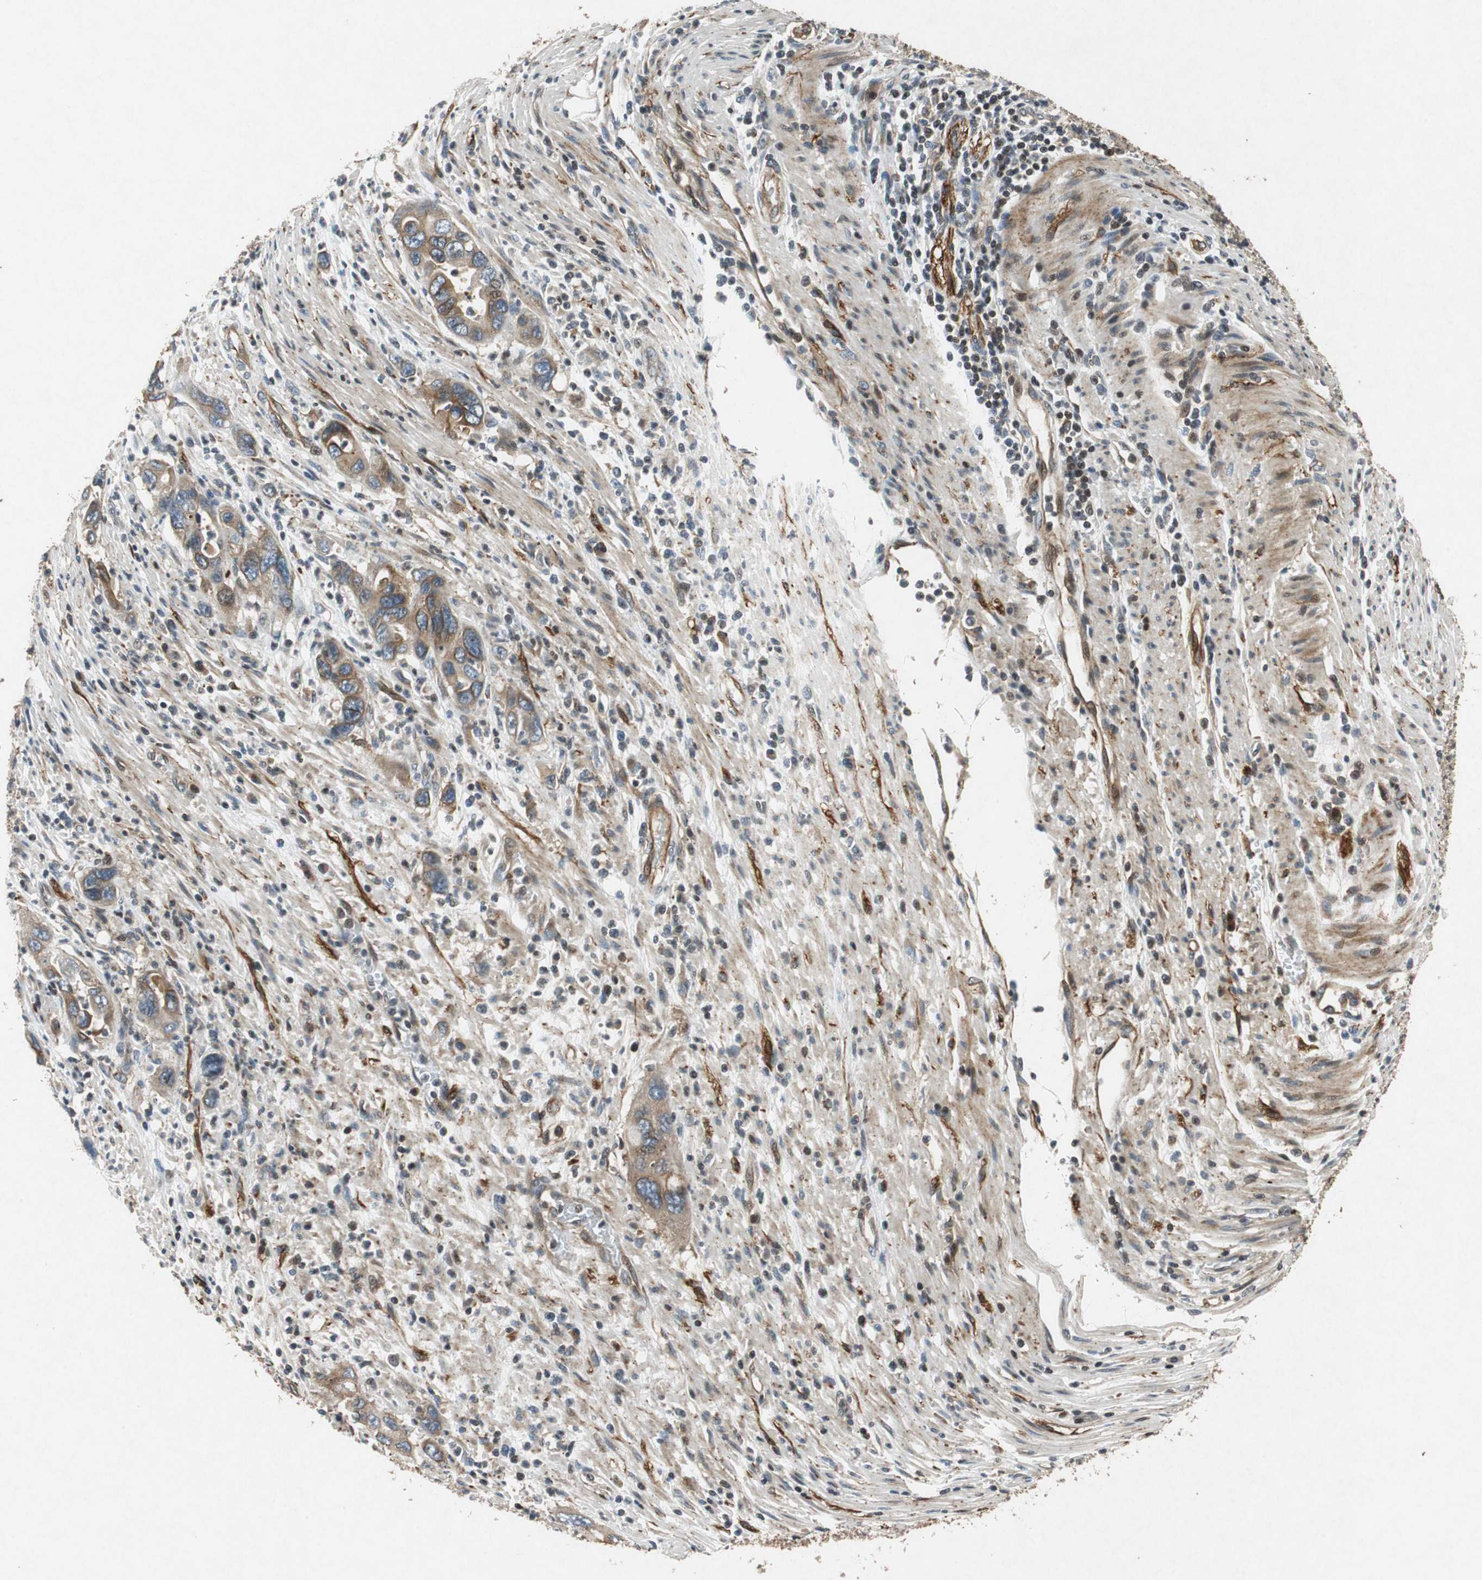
{"staining": {"intensity": "weak", "quantity": "25%-75%", "location": "cytoplasmic/membranous"}, "tissue": "pancreatic cancer", "cell_type": "Tumor cells", "image_type": "cancer", "snomed": [{"axis": "morphology", "description": "Adenocarcinoma, NOS"}, {"axis": "topography", "description": "Pancreas"}], "caption": "Pancreatic adenocarcinoma was stained to show a protein in brown. There is low levels of weak cytoplasmic/membranous expression in approximately 25%-75% of tumor cells. The staining is performed using DAB brown chromogen to label protein expression. The nuclei are counter-stained blue using hematoxylin.", "gene": "TUBA4A", "patient": {"sex": "female", "age": 71}}